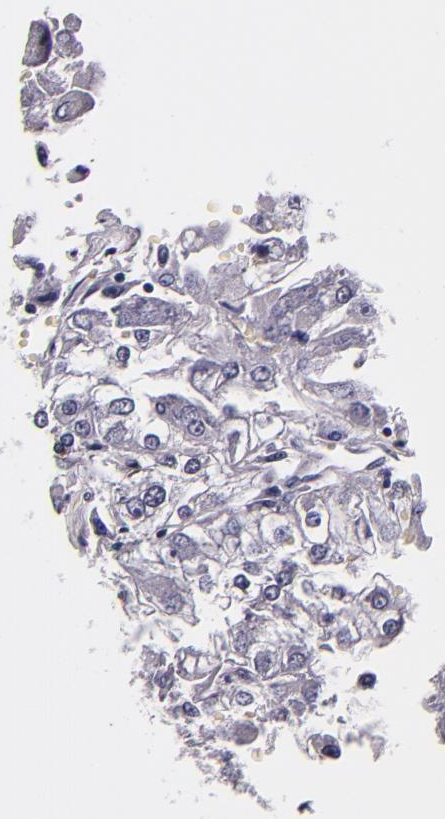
{"staining": {"intensity": "negative", "quantity": "none", "location": "none"}, "tissue": "renal cancer", "cell_type": "Tumor cells", "image_type": "cancer", "snomed": [{"axis": "morphology", "description": "Adenocarcinoma, NOS"}, {"axis": "topography", "description": "Kidney"}], "caption": "Renal cancer was stained to show a protein in brown. There is no significant expression in tumor cells.", "gene": "FBN1", "patient": {"sex": "female", "age": 83}}